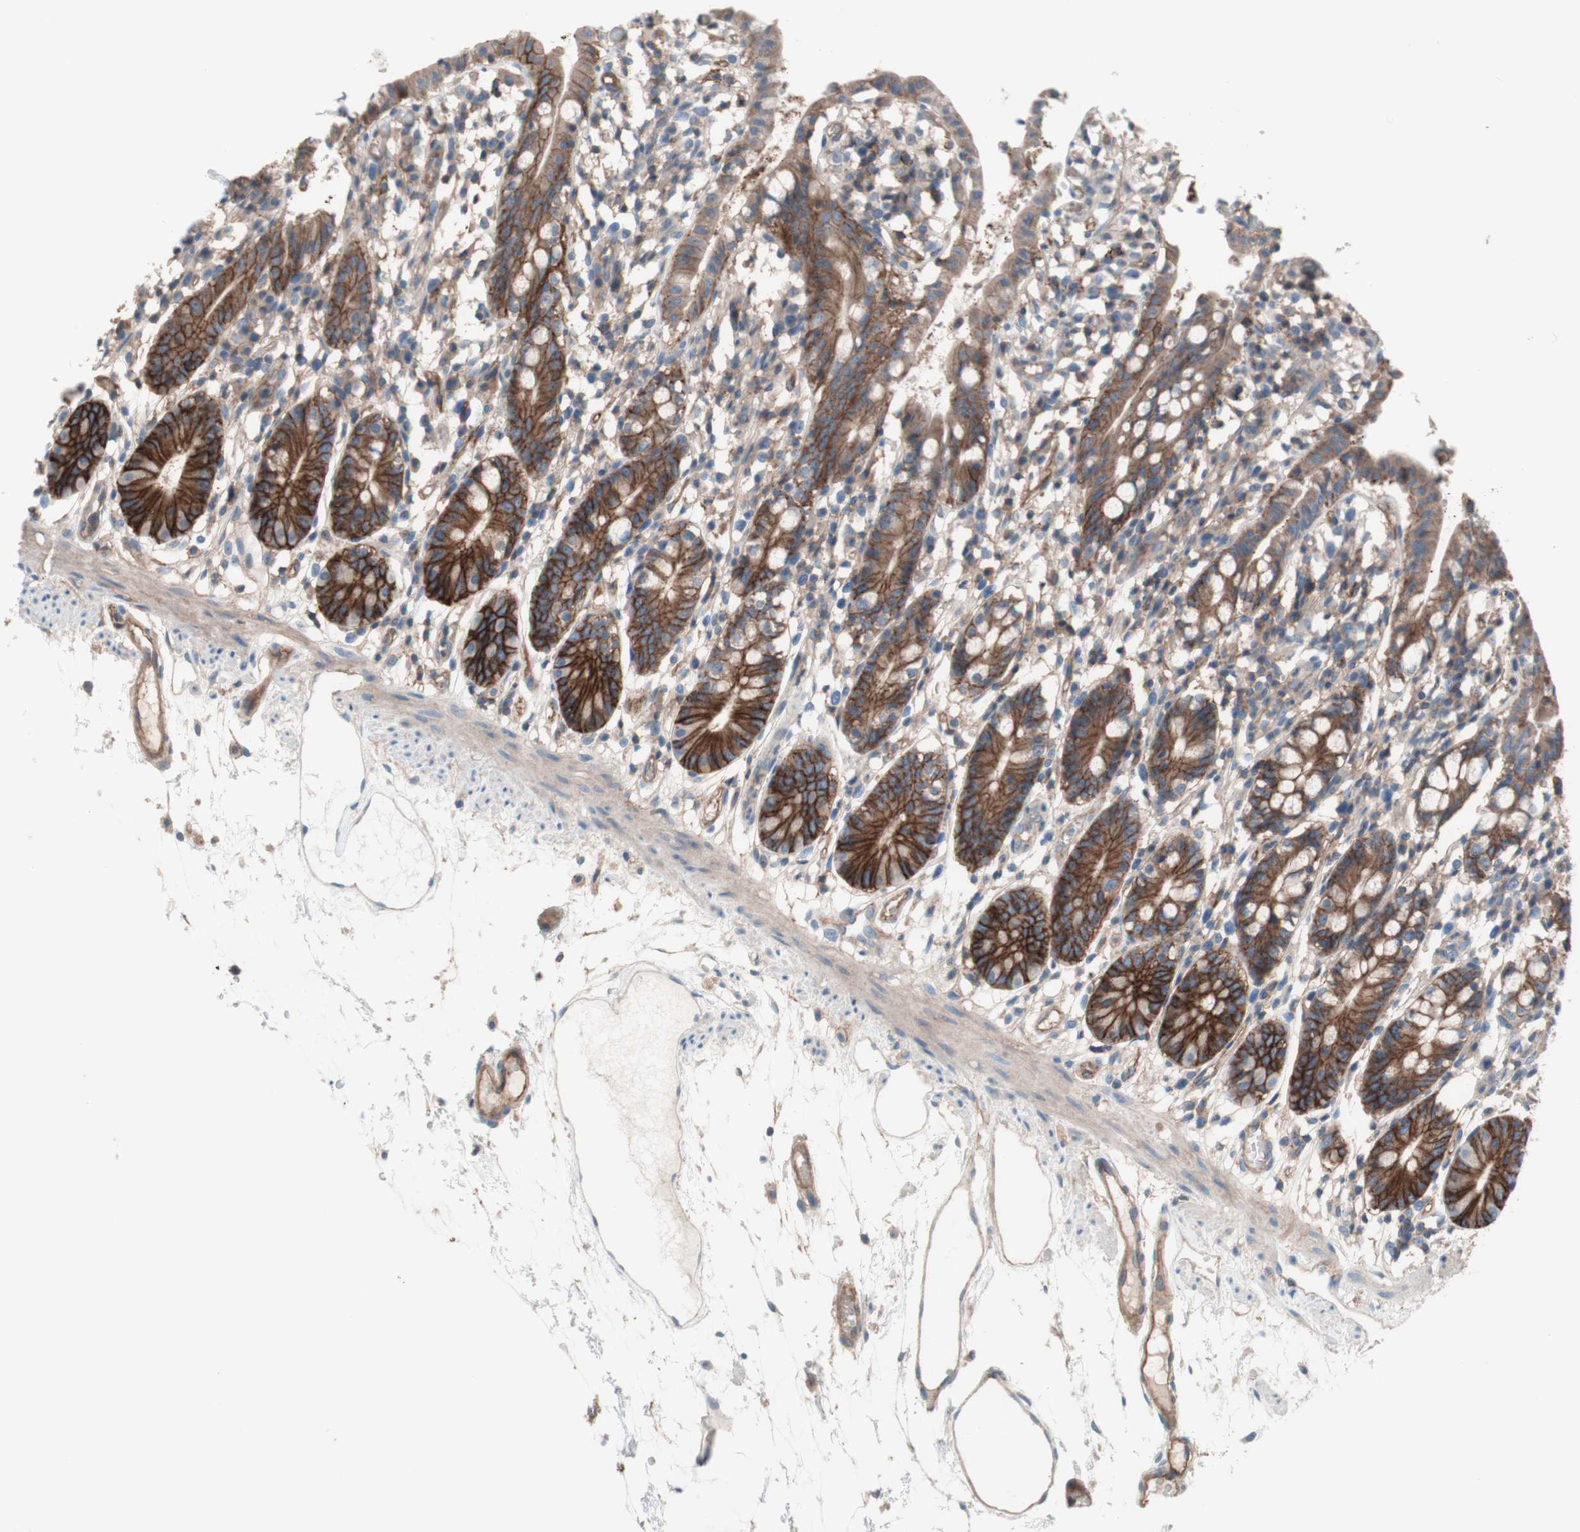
{"staining": {"intensity": "moderate", "quantity": ">75%", "location": "cytoplasmic/membranous"}, "tissue": "small intestine", "cell_type": "Glandular cells", "image_type": "normal", "snomed": [{"axis": "morphology", "description": "Normal tissue, NOS"}, {"axis": "morphology", "description": "Cystadenocarcinoma, serous, Metastatic site"}, {"axis": "topography", "description": "Small intestine"}], "caption": "Protein expression analysis of normal human small intestine reveals moderate cytoplasmic/membranous expression in approximately >75% of glandular cells. The staining was performed using DAB (3,3'-diaminobenzidine) to visualize the protein expression in brown, while the nuclei were stained in blue with hematoxylin (Magnification: 20x).", "gene": "CD46", "patient": {"sex": "female", "age": 61}}